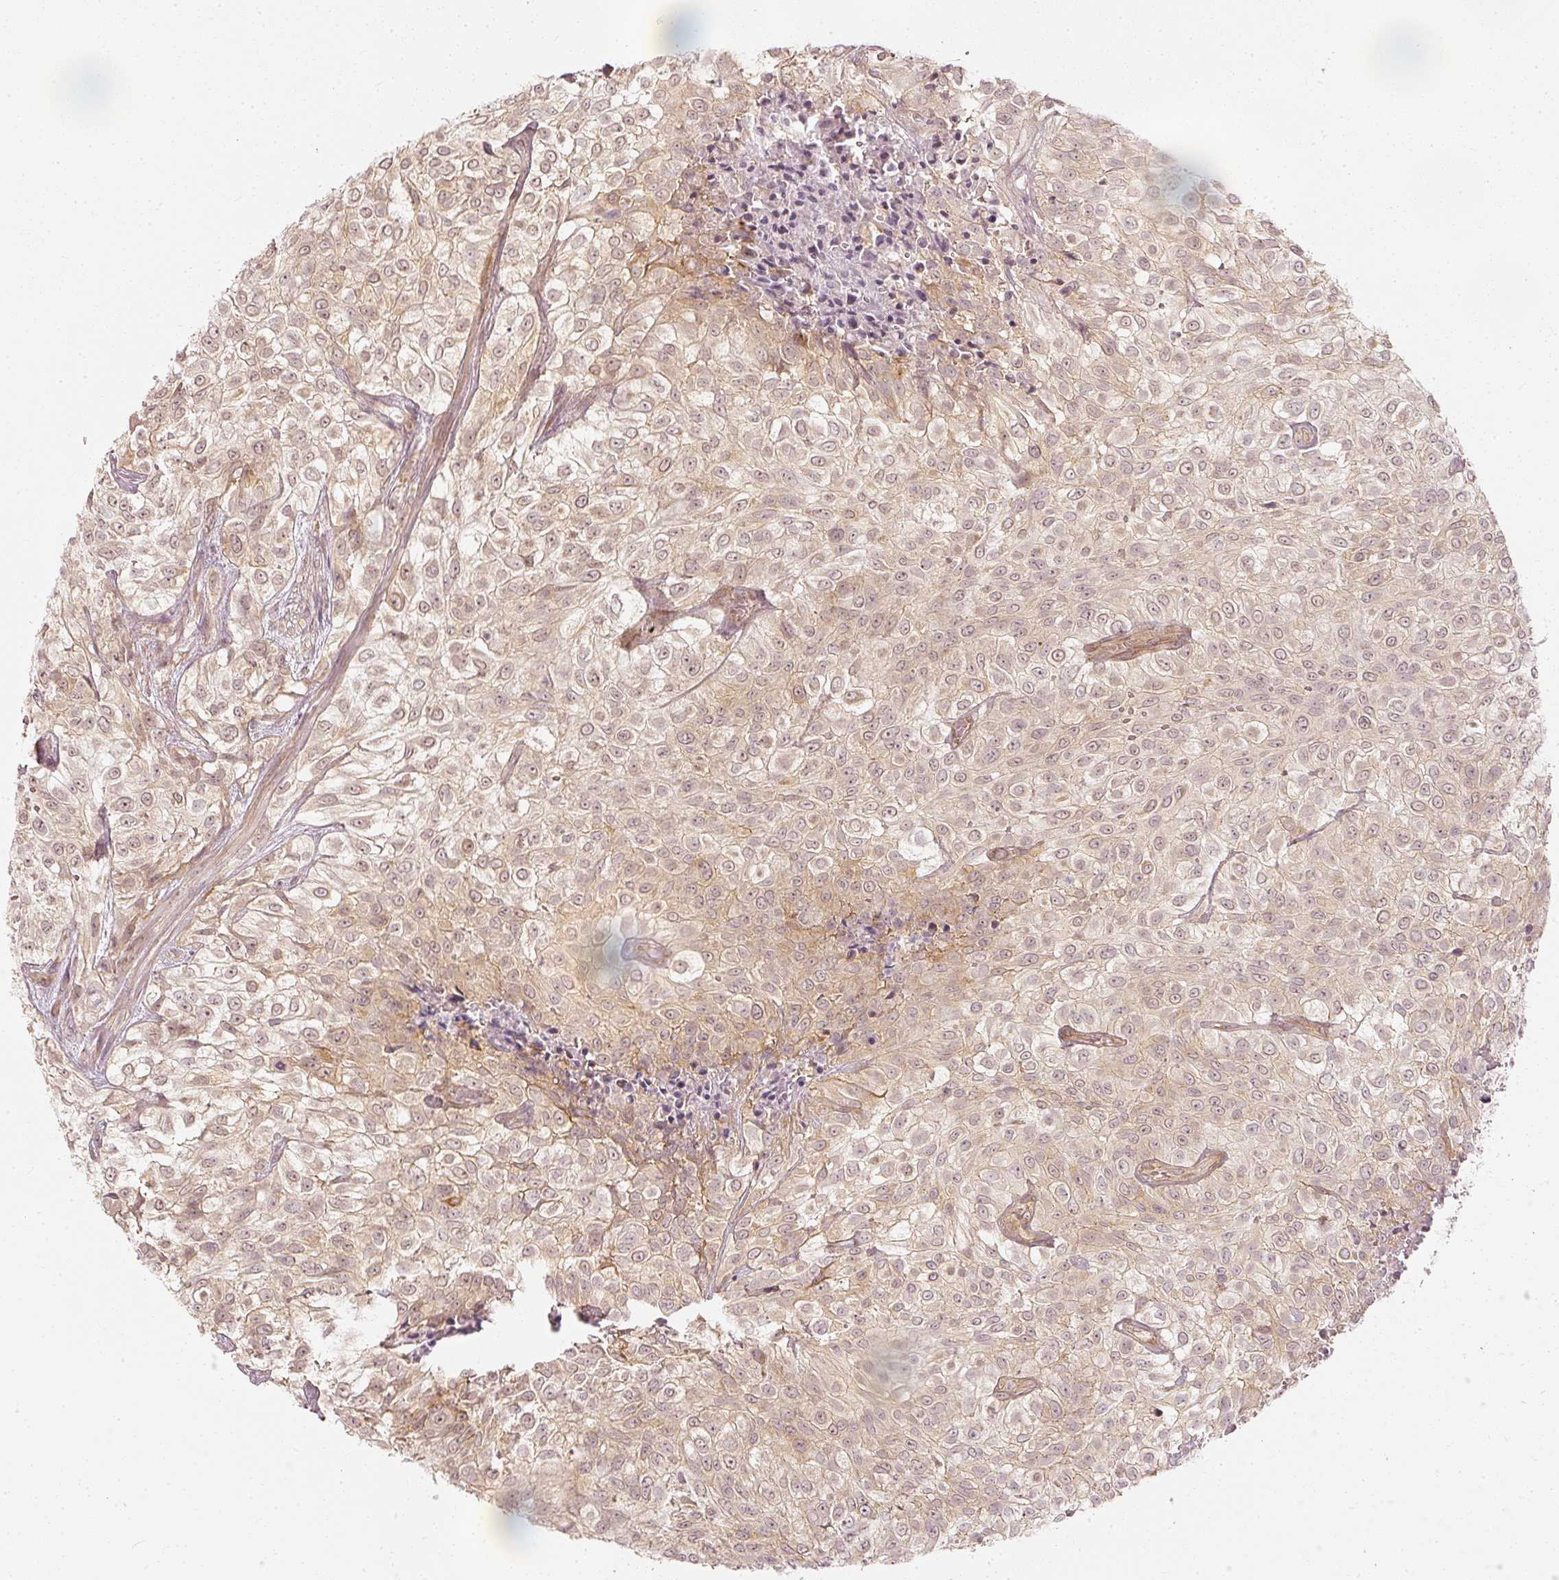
{"staining": {"intensity": "weak", "quantity": ">75%", "location": "cytoplasmic/membranous"}, "tissue": "urothelial cancer", "cell_type": "Tumor cells", "image_type": "cancer", "snomed": [{"axis": "morphology", "description": "Urothelial carcinoma, High grade"}, {"axis": "topography", "description": "Urinary bladder"}], "caption": "High-grade urothelial carcinoma was stained to show a protein in brown. There is low levels of weak cytoplasmic/membranous positivity in about >75% of tumor cells.", "gene": "DRD2", "patient": {"sex": "male", "age": 56}}